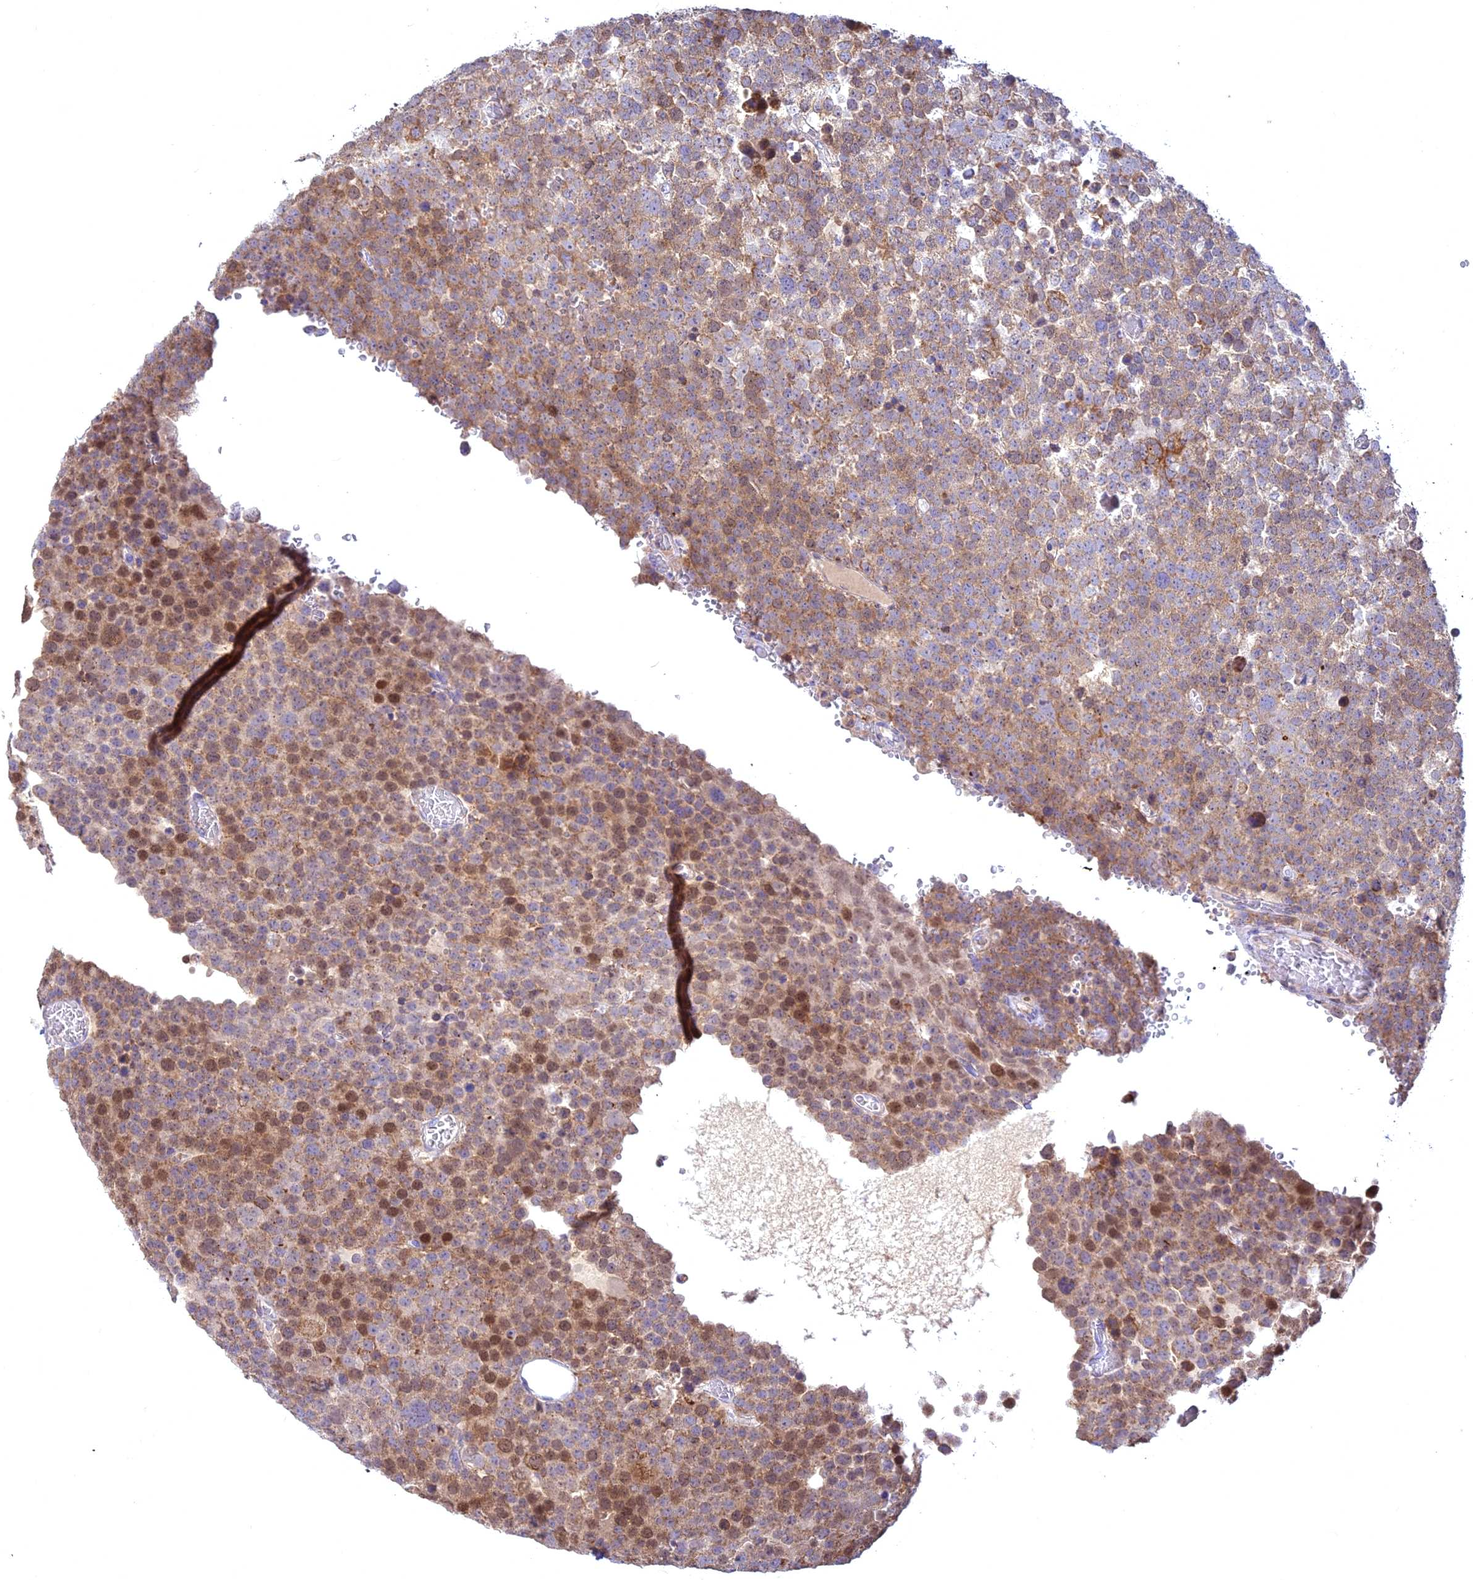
{"staining": {"intensity": "moderate", "quantity": ">75%", "location": "cytoplasmic/membranous,nuclear"}, "tissue": "testis cancer", "cell_type": "Tumor cells", "image_type": "cancer", "snomed": [{"axis": "morphology", "description": "Seminoma, NOS"}, {"axis": "topography", "description": "Testis"}], "caption": "Protein staining of testis seminoma tissue shows moderate cytoplasmic/membranous and nuclear expression in about >75% of tumor cells.", "gene": "CENPV", "patient": {"sex": "male", "age": 71}}